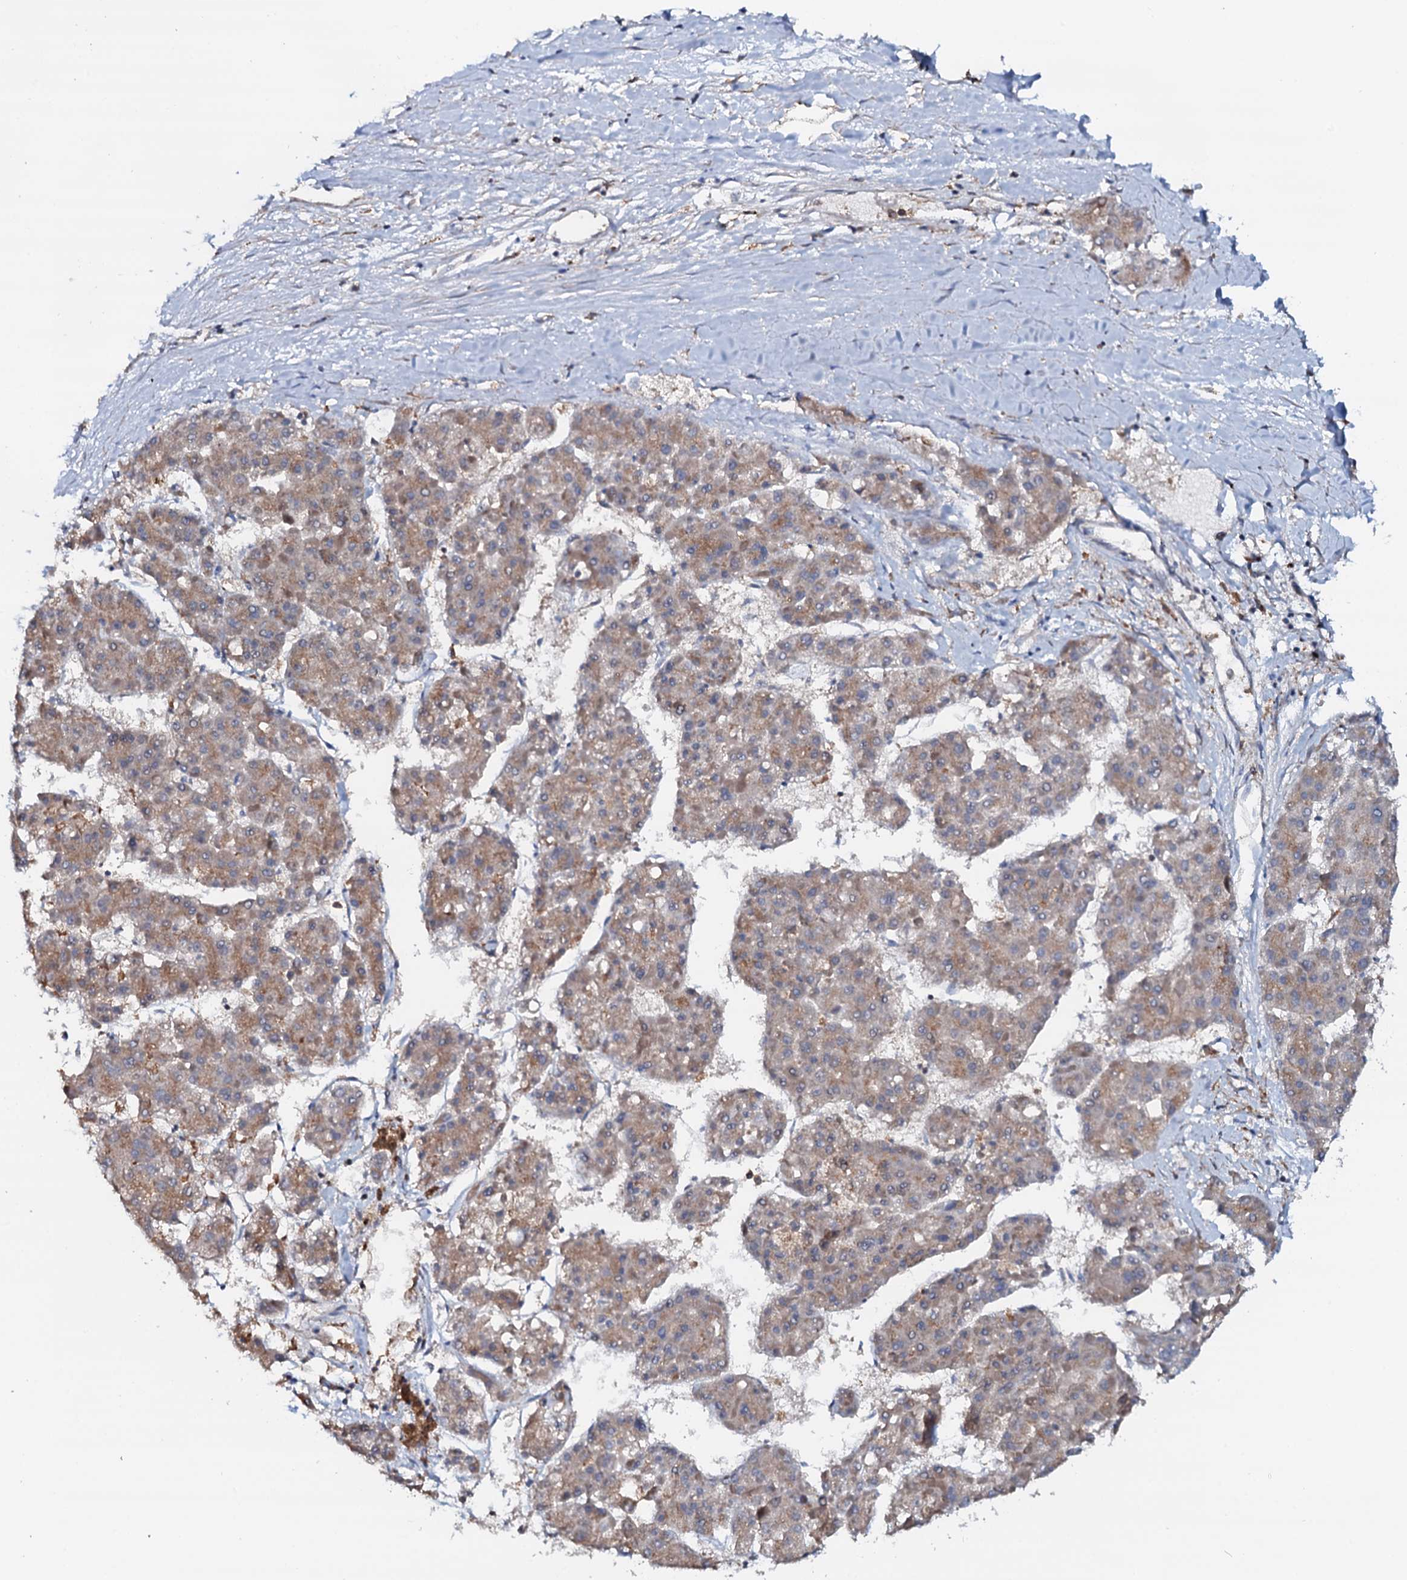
{"staining": {"intensity": "moderate", "quantity": "25%-75%", "location": "cytoplasmic/membranous"}, "tissue": "liver cancer", "cell_type": "Tumor cells", "image_type": "cancer", "snomed": [{"axis": "morphology", "description": "Carcinoma, Hepatocellular, NOS"}, {"axis": "topography", "description": "Liver"}], "caption": "The image shows immunohistochemical staining of hepatocellular carcinoma (liver). There is moderate cytoplasmic/membranous positivity is present in approximately 25%-75% of tumor cells.", "gene": "VAMP8", "patient": {"sex": "female", "age": 73}}